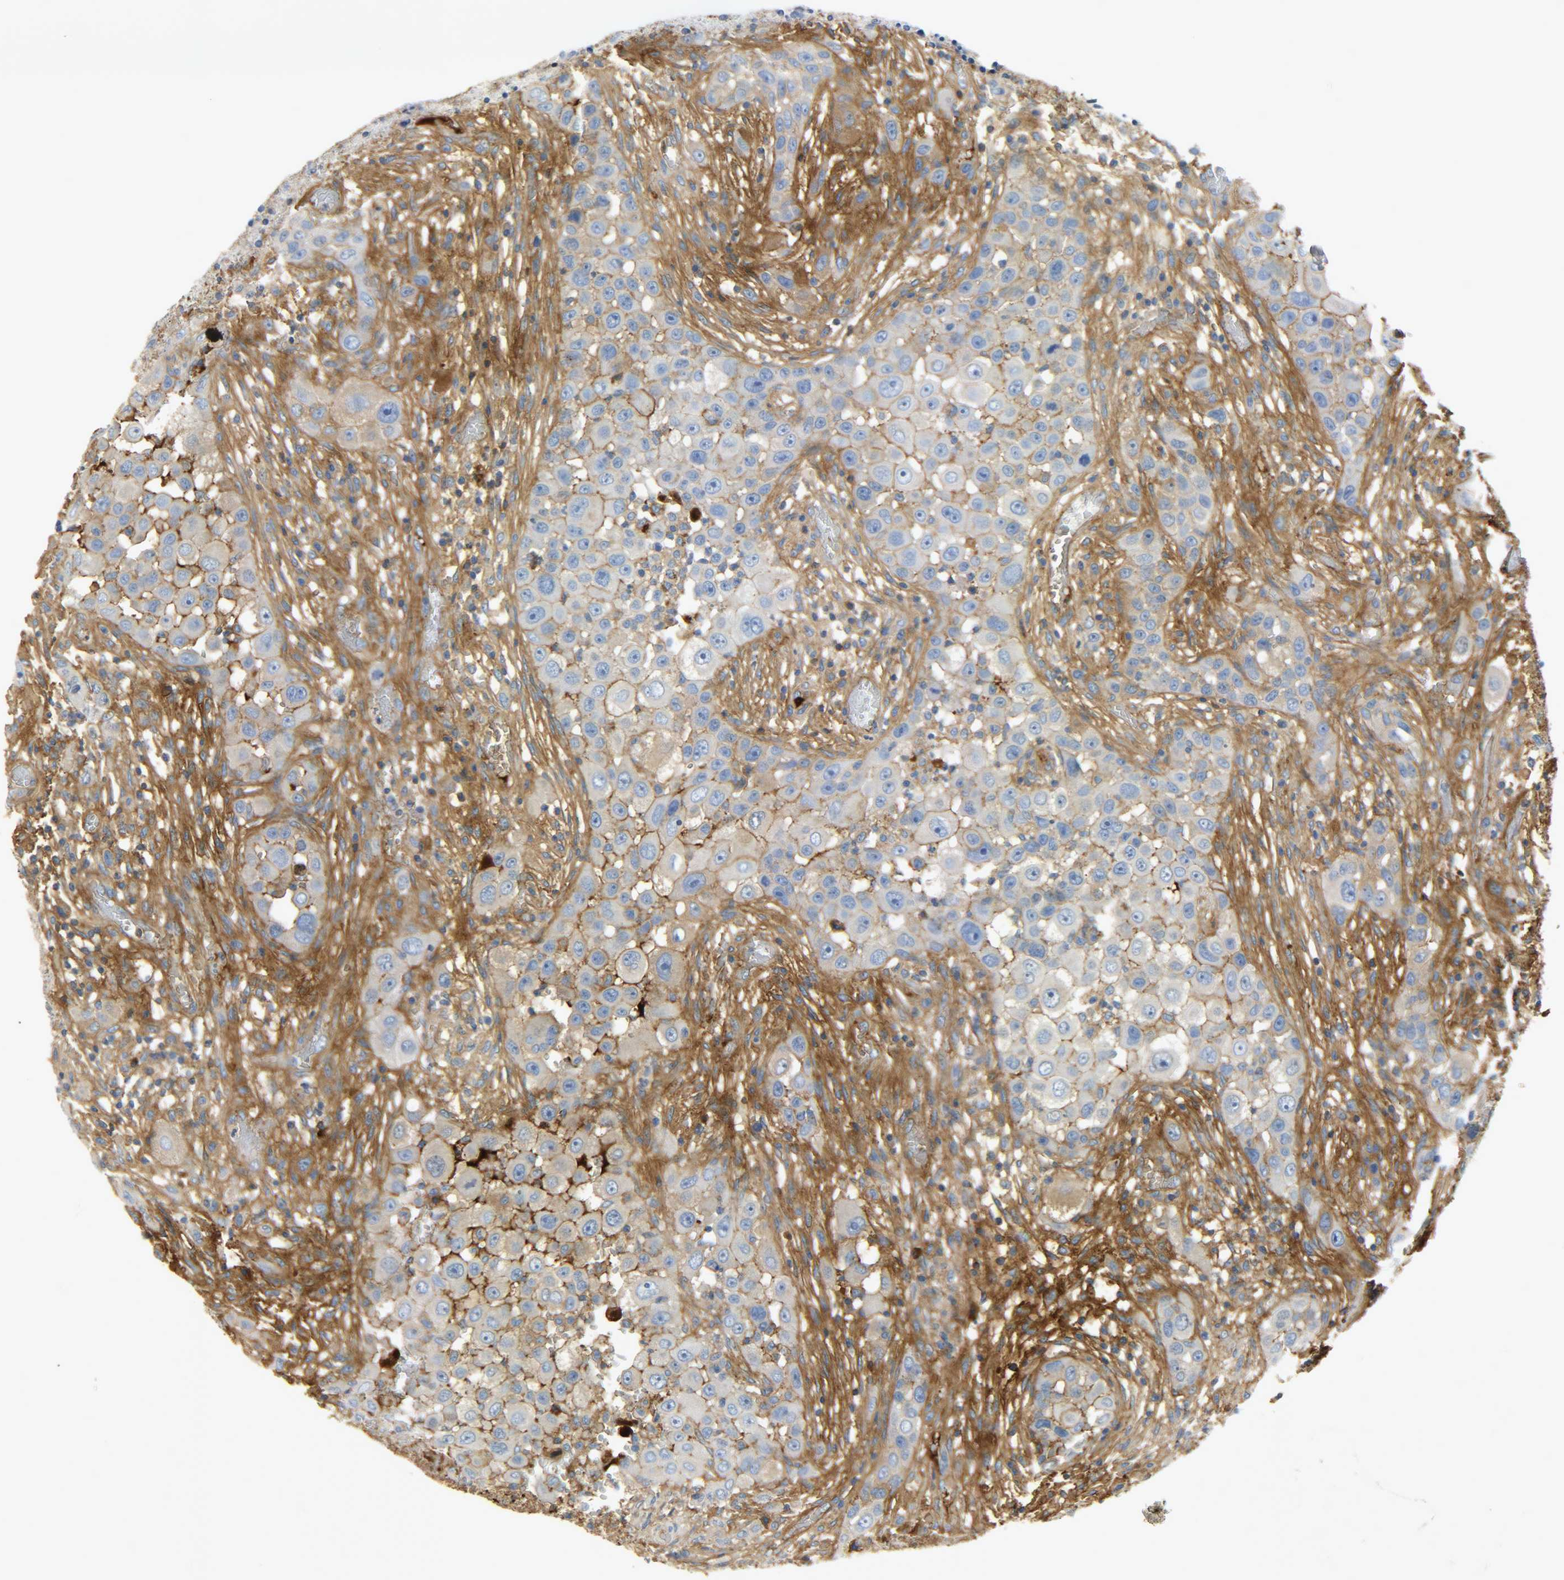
{"staining": {"intensity": "weak", "quantity": "25%-75%", "location": "cytoplasmic/membranous"}, "tissue": "head and neck cancer", "cell_type": "Tumor cells", "image_type": "cancer", "snomed": [{"axis": "morphology", "description": "Carcinoma, NOS"}, {"axis": "topography", "description": "Head-Neck"}], "caption": "Head and neck cancer stained with DAB (3,3'-diaminobenzidine) immunohistochemistry reveals low levels of weak cytoplasmic/membranous staining in about 25%-75% of tumor cells.", "gene": "CRP", "patient": {"sex": "male", "age": 87}}